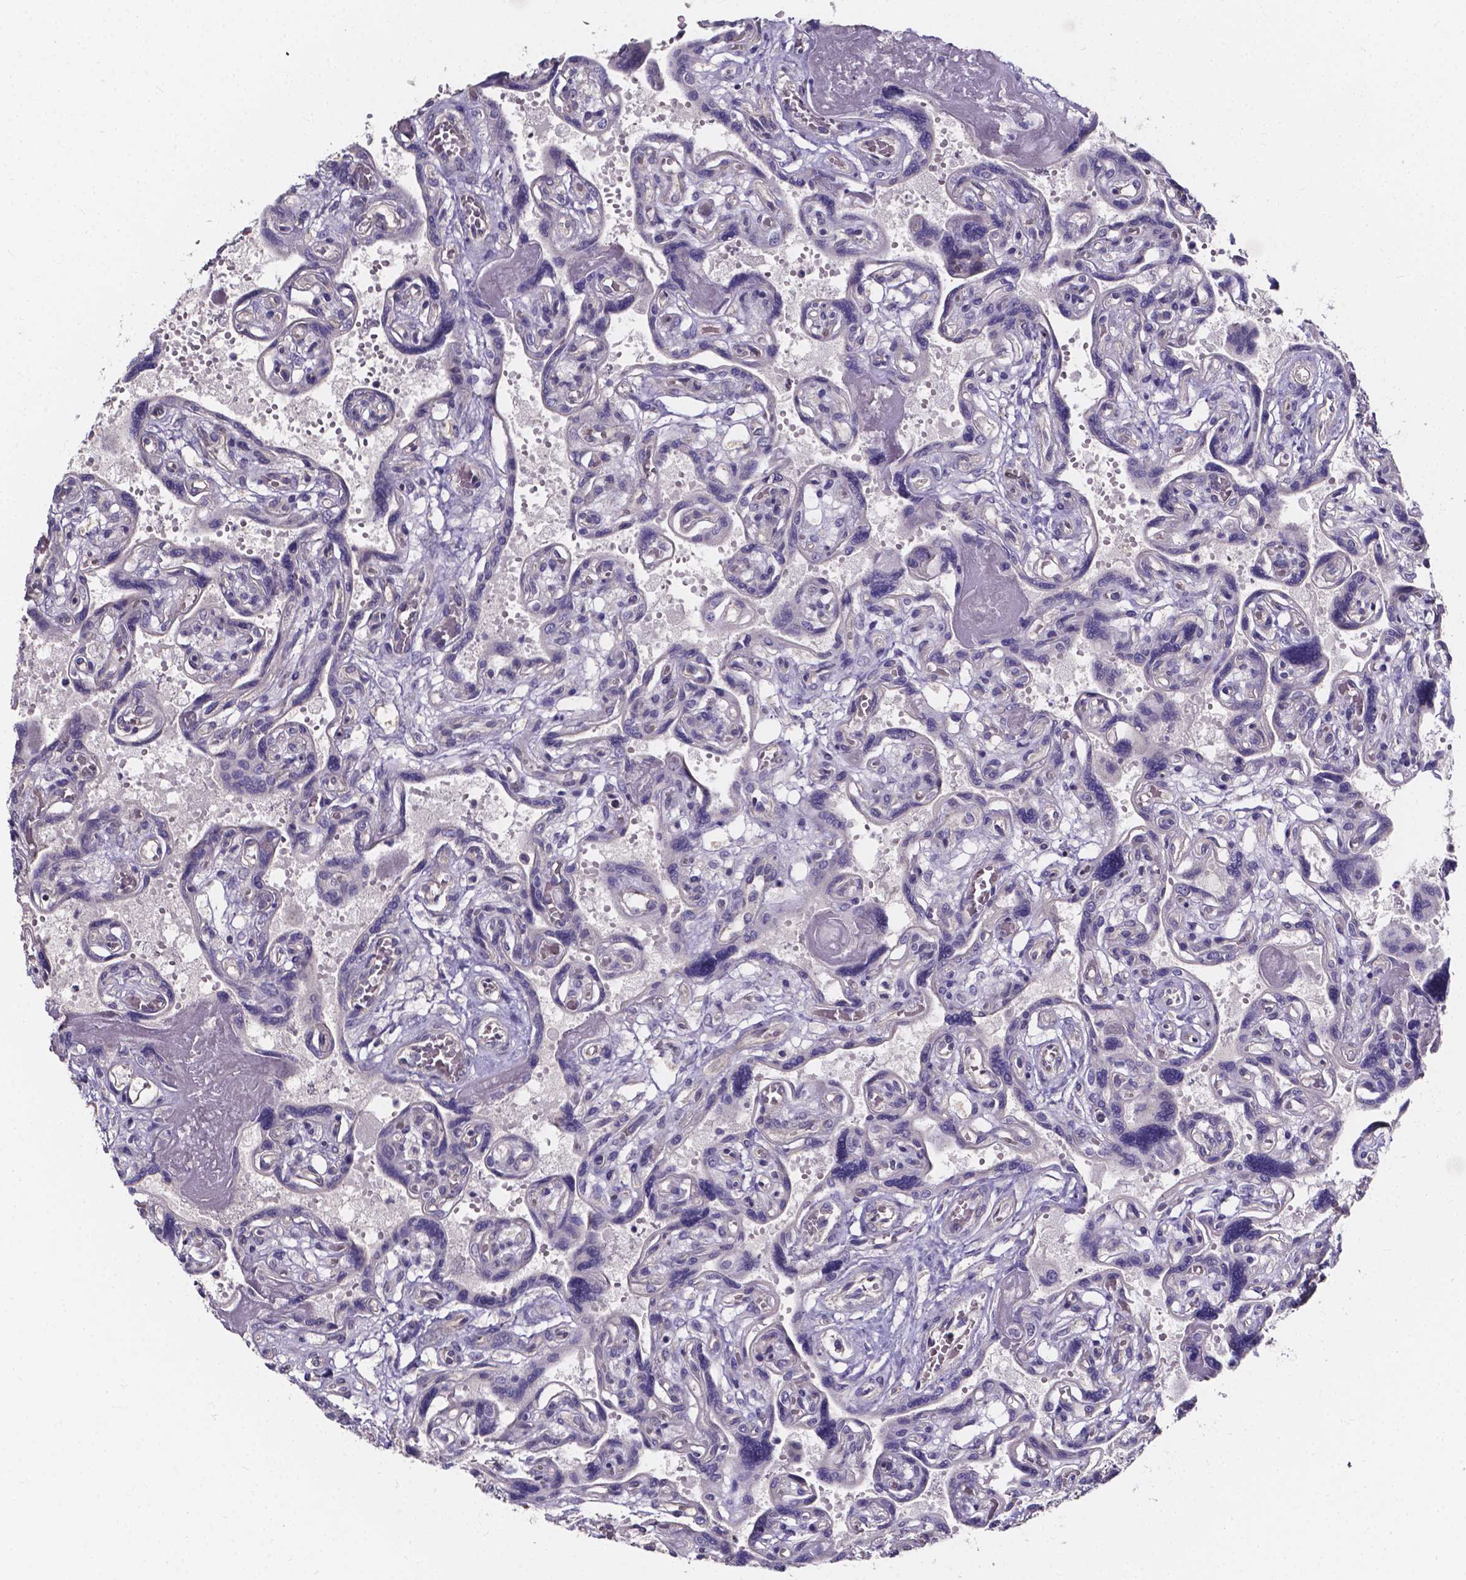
{"staining": {"intensity": "negative", "quantity": "none", "location": "none"}, "tissue": "placenta", "cell_type": "Decidual cells", "image_type": "normal", "snomed": [{"axis": "morphology", "description": "Normal tissue, NOS"}, {"axis": "topography", "description": "Placenta"}], "caption": "High power microscopy micrograph of an immunohistochemistry image of normal placenta, revealing no significant staining in decidual cells. (Stains: DAB (3,3'-diaminobenzidine) immunohistochemistry (IHC) with hematoxylin counter stain, Microscopy: brightfield microscopy at high magnification).", "gene": "THEMIS", "patient": {"sex": "female", "age": 32}}